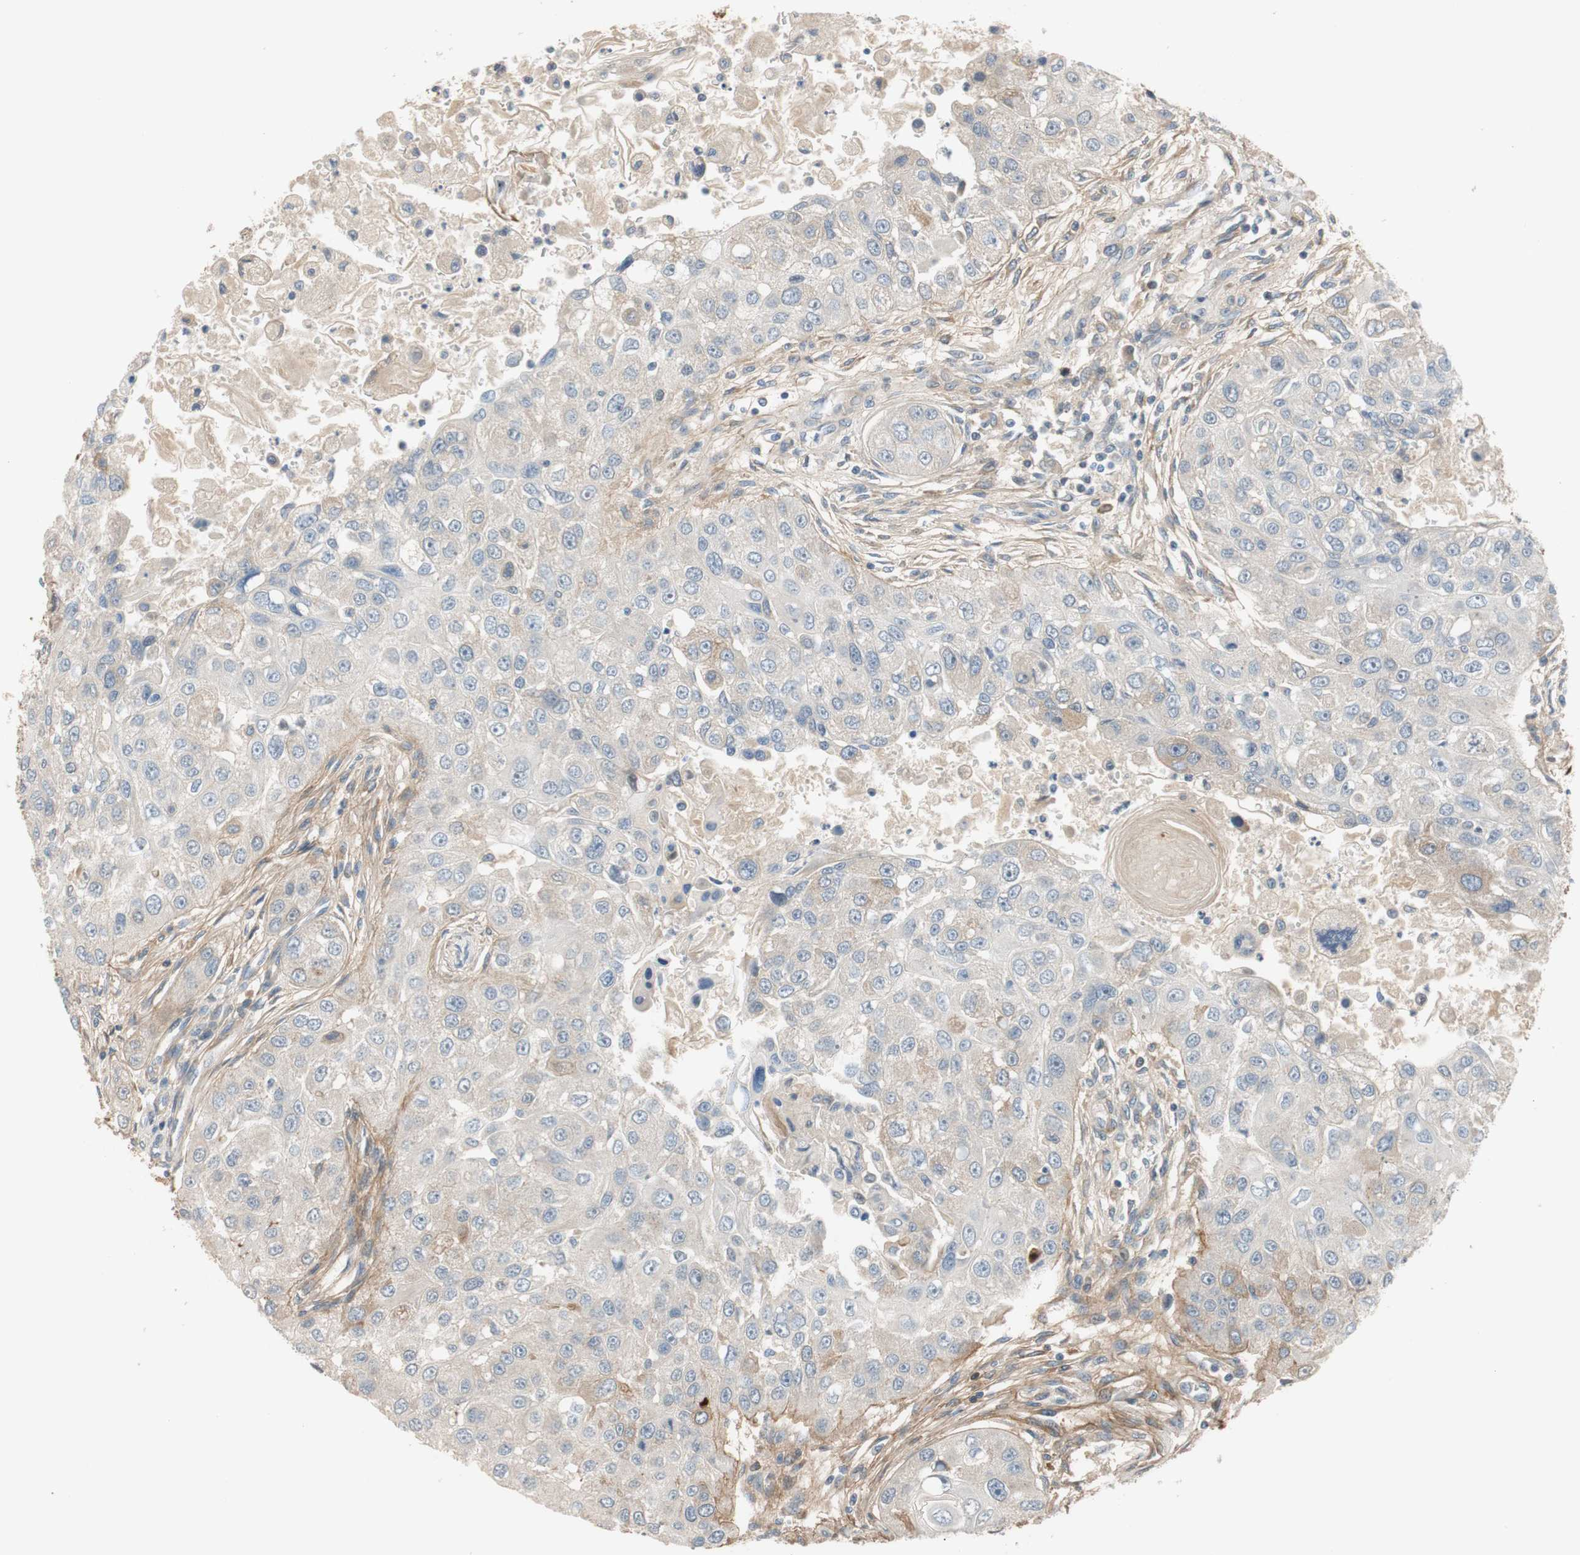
{"staining": {"intensity": "weak", "quantity": "25%-75%", "location": "cytoplasmic/membranous"}, "tissue": "head and neck cancer", "cell_type": "Tumor cells", "image_type": "cancer", "snomed": [{"axis": "morphology", "description": "Normal tissue, NOS"}, {"axis": "morphology", "description": "Squamous cell carcinoma, NOS"}, {"axis": "topography", "description": "Skeletal muscle"}, {"axis": "topography", "description": "Head-Neck"}], "caption": "Immunohistochemistry image of head and neck cancer stained for a protein (brown), which demonstrates low levels of weak cytoplasmic/membranous expression in approximately 25%-75% of tumor cells.", "gene": "COL12A1", "patient": {"sex": "male", "age": 51}}